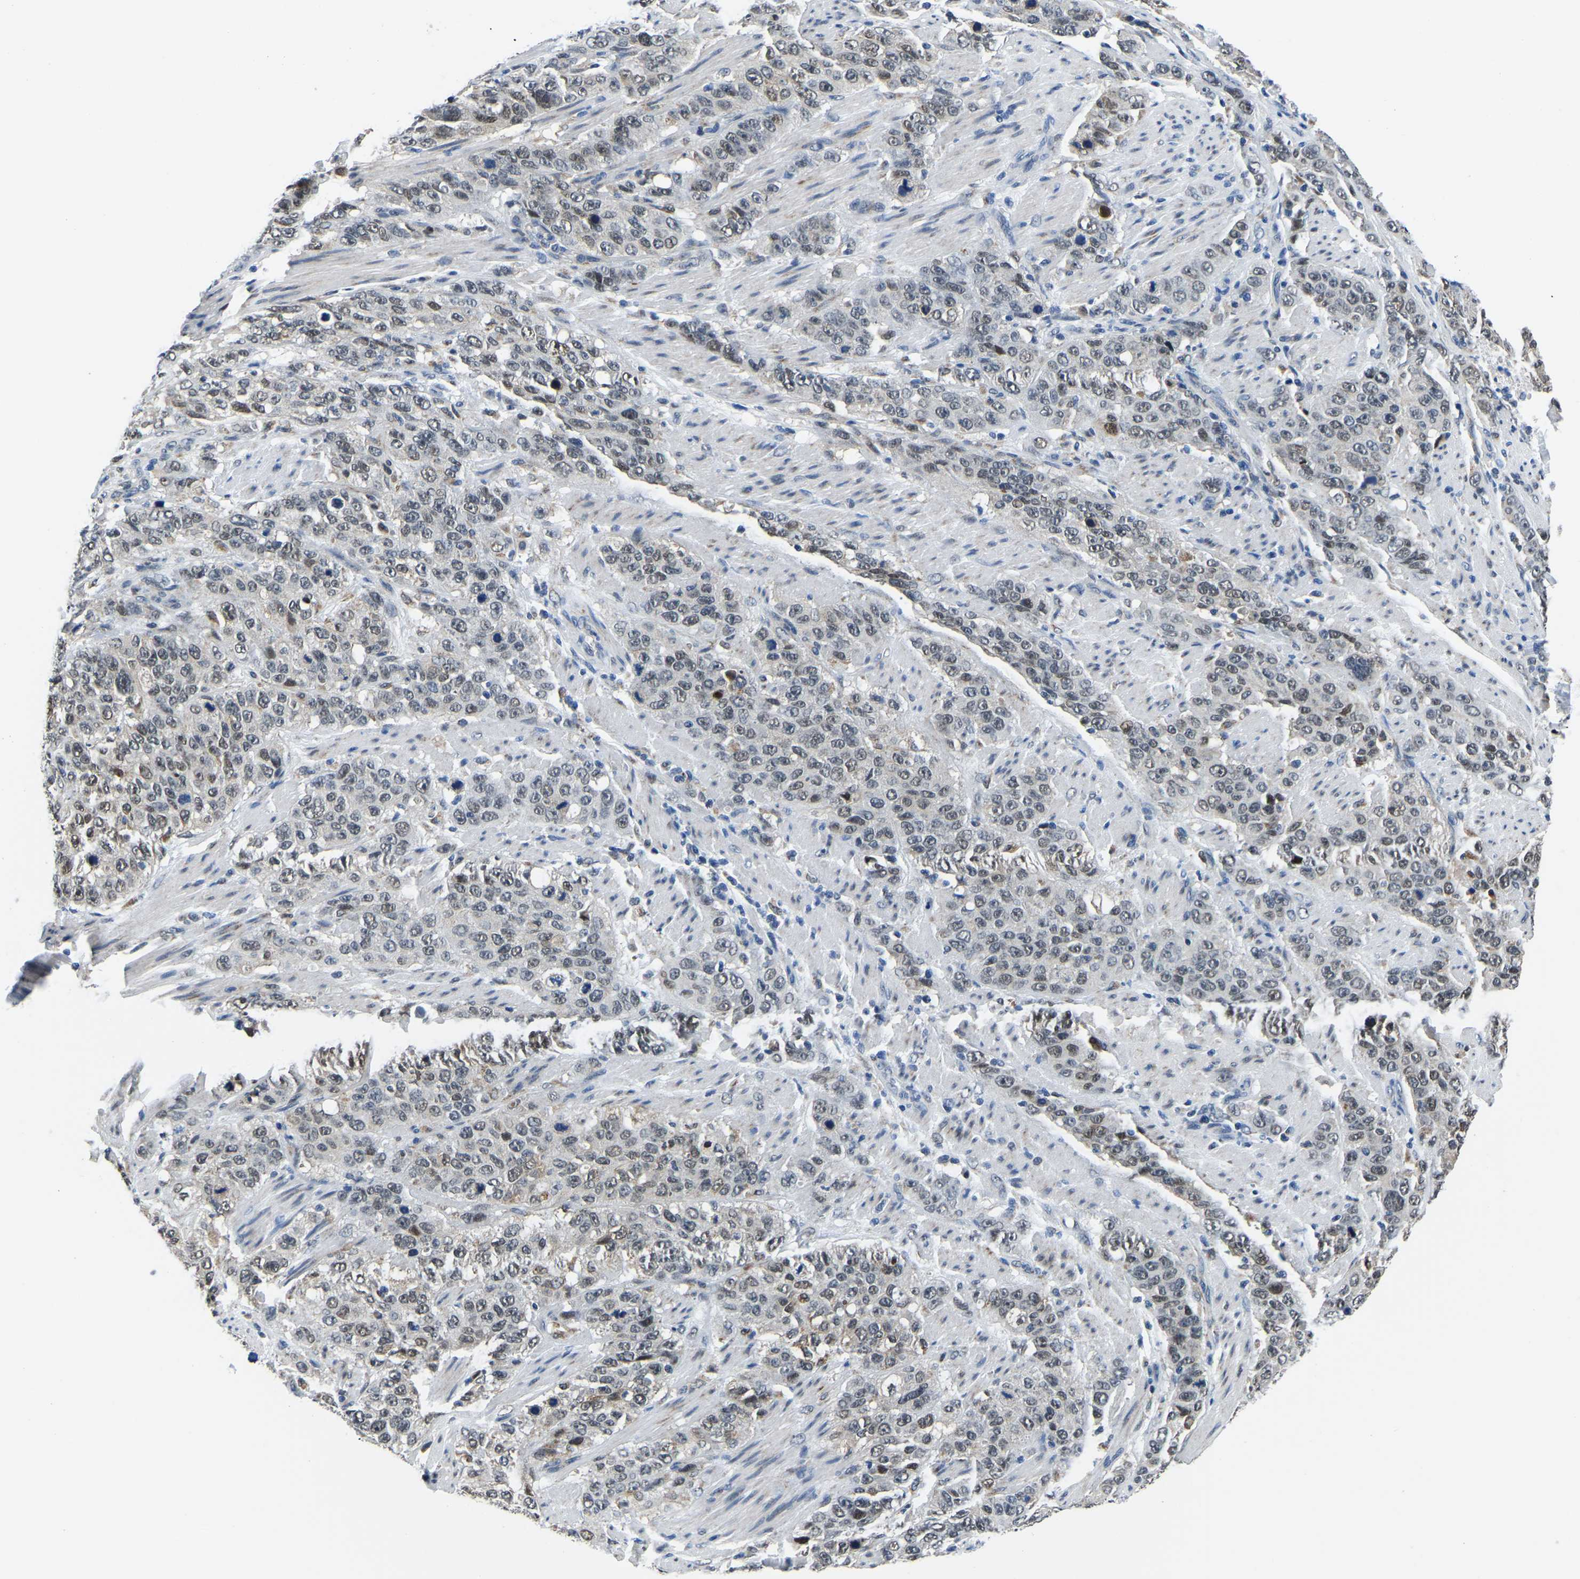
{"staining": {"intensity": "weak", "quantity": "25%-75%", "location": "nuclear"}, "tissue": "stomach cancer", "cell_type": "Tumor cells", "image_type": "cancer", "snomed": [{"axis": "morphology", "description": "Adenocarcinoma, NOS"}, {"axis": "topography", "description": "Stomach"}], "caption": "About 25%-75% of tumor cells in stomach cancer display weak nuclear protein expression as visualized by brown immunohistochemical staining.", "gene": "BNIP3L", "patient": {"sex": "male", "age": 48}}